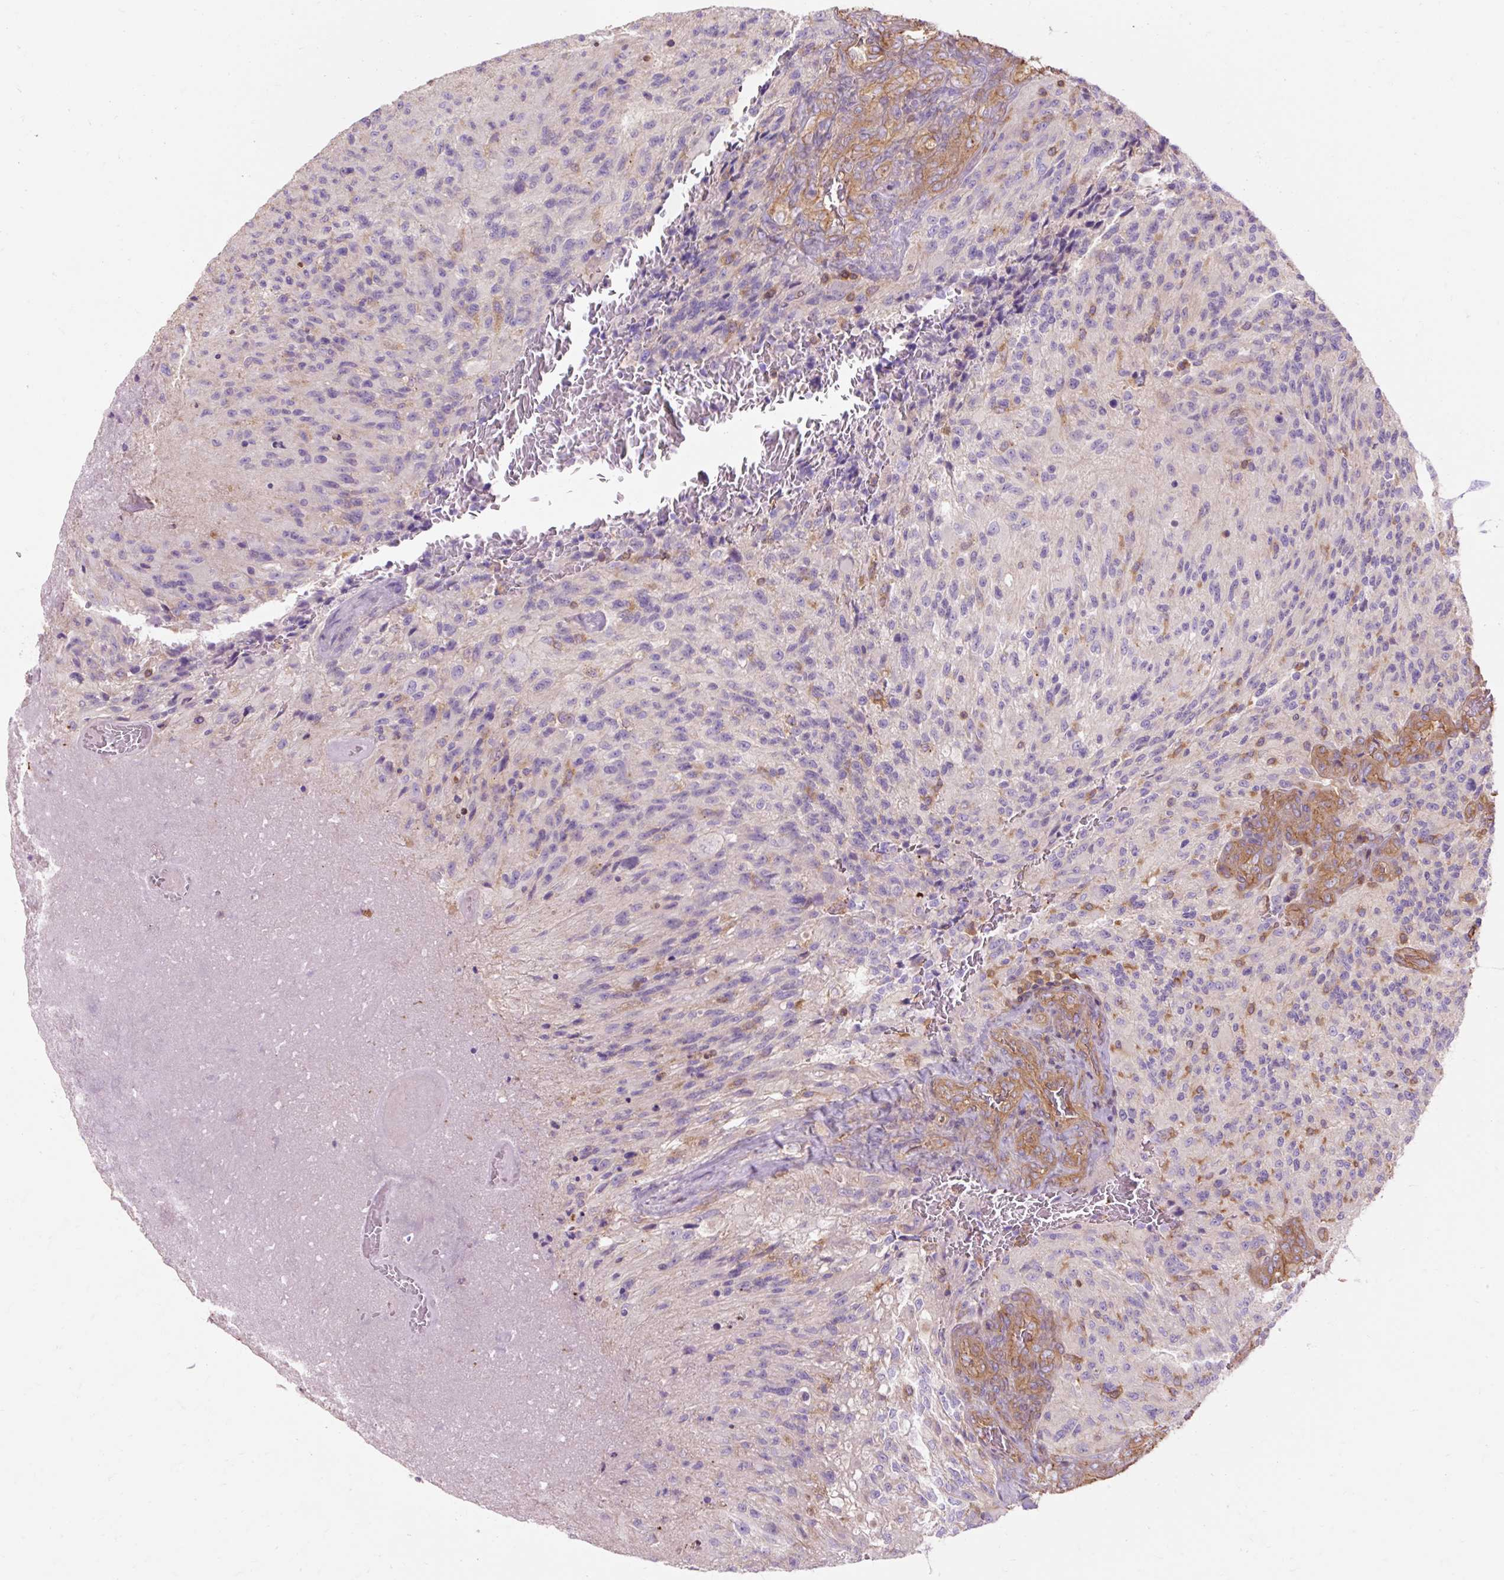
{"staining": {"intensity": "negative", "quantity": "none", "location": "none"}, "tissue": "glioma", "cell_type": "Tumor cells", "image_type": "cancer", "snomed": [{"axis": "morphology", "description": "Normal tissue, NOS"}, {"axis": "morphology", "description": "Glioma, malignant, High grade"}, {"axis": "topography", "description": "Cerebral cortex"}], "caption": "Immunohistochemistry (IHC) histopathology image of neoplastic tissue: glioma stained with DAB displays no significant protein positivity in tumor cells.", "gene": "TBC1D2B", "patient": {"sex": "male", "age": 56}}